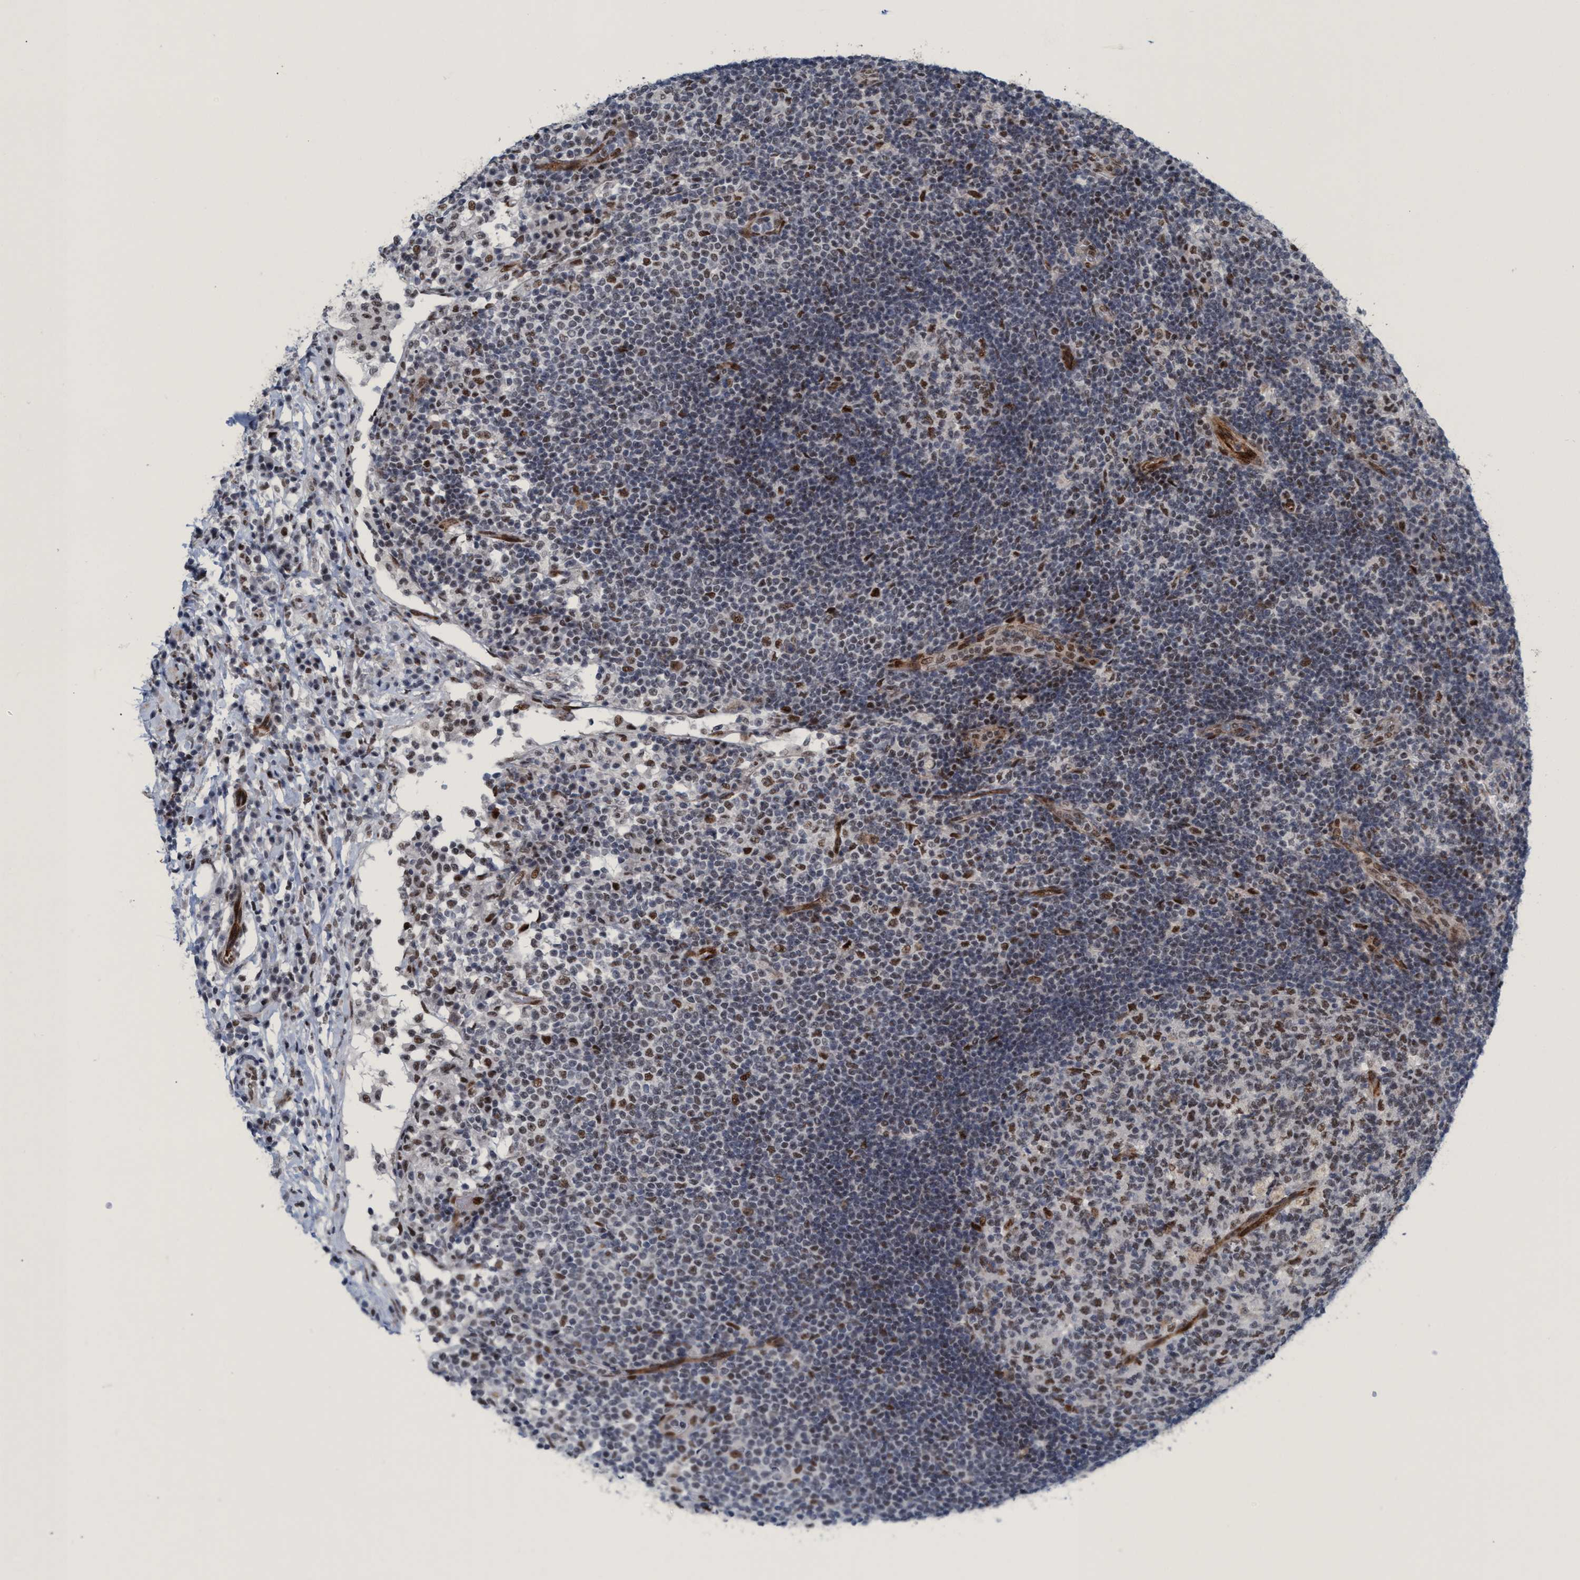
{"staining": {"intensity": "moderate", "quantity": ">75%", "location": "nuclear"}, "tissue": "lymph node", "cell_type": "Germinal center cells", "image_type": "normal", "snomed": [{"axis": "morphology", "description": "Normal tissue, NOS"}, {"axis": "topography", "description": "Lymph node"}], "caption": "A histopathology image showing moderate nuclear staining in about >75% of germinal center cells in benign lymph node, as visualized by brown immunohistochemical staining.", "gene": "CWC27", "patient": {"sex": "female", "age": 53}}